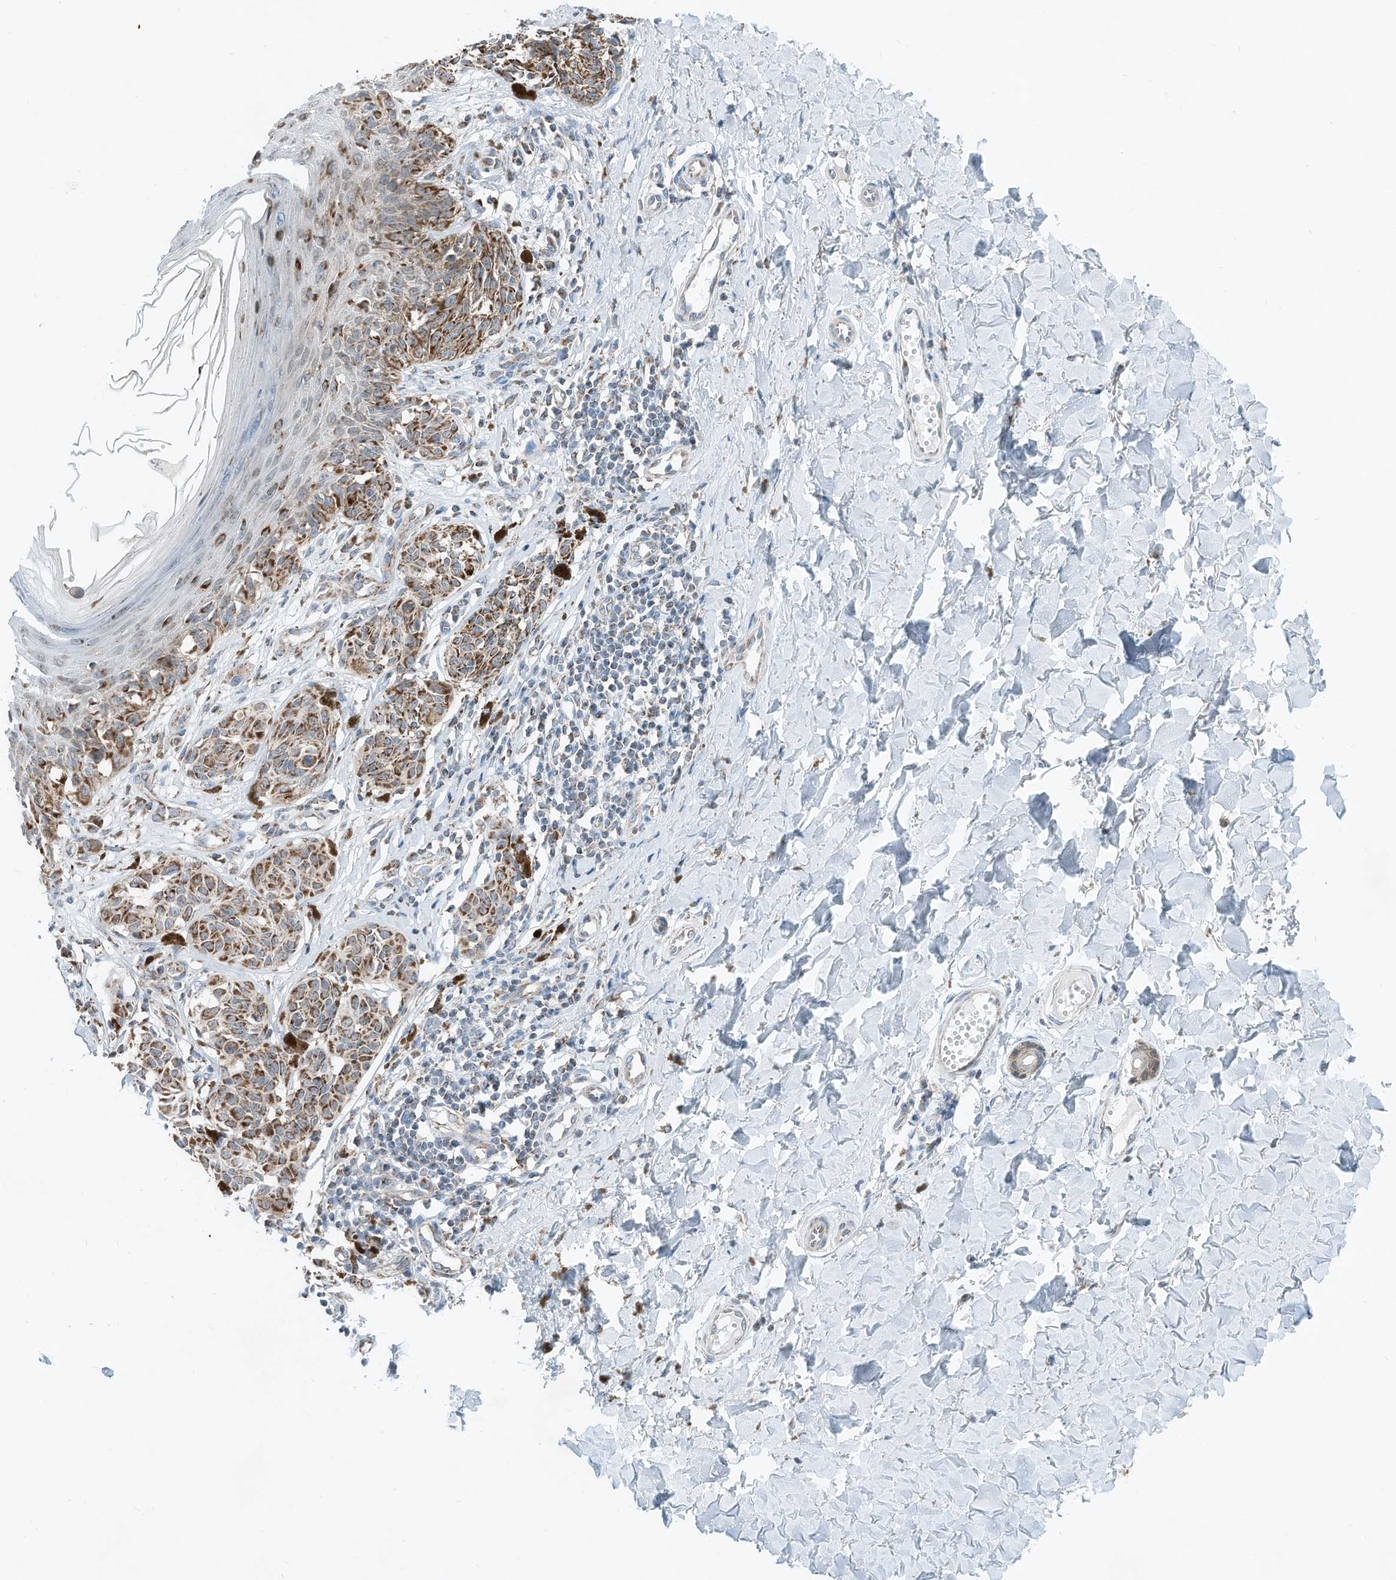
{"staining": {"intensity": "strong", "quantity": ">75%", "location": "cytoplasmic/membranous"}, "tissue": "melanoma", "cell_type": "Tumor cells", "image_type": "cancer", "snomed": [{"axis": "morphology", "description": "Malignant melanoma, NOS"}, {"axis": "topography", "description": "Skin"}], "caption": "About >75% of tumor cells in melanoma reveal strong cytoplasmic/membranous protein positivity as visualized by brown immunohistochemical staining.", "gene": "RMND1", "patient": {"sex": "male", "age": 53}}